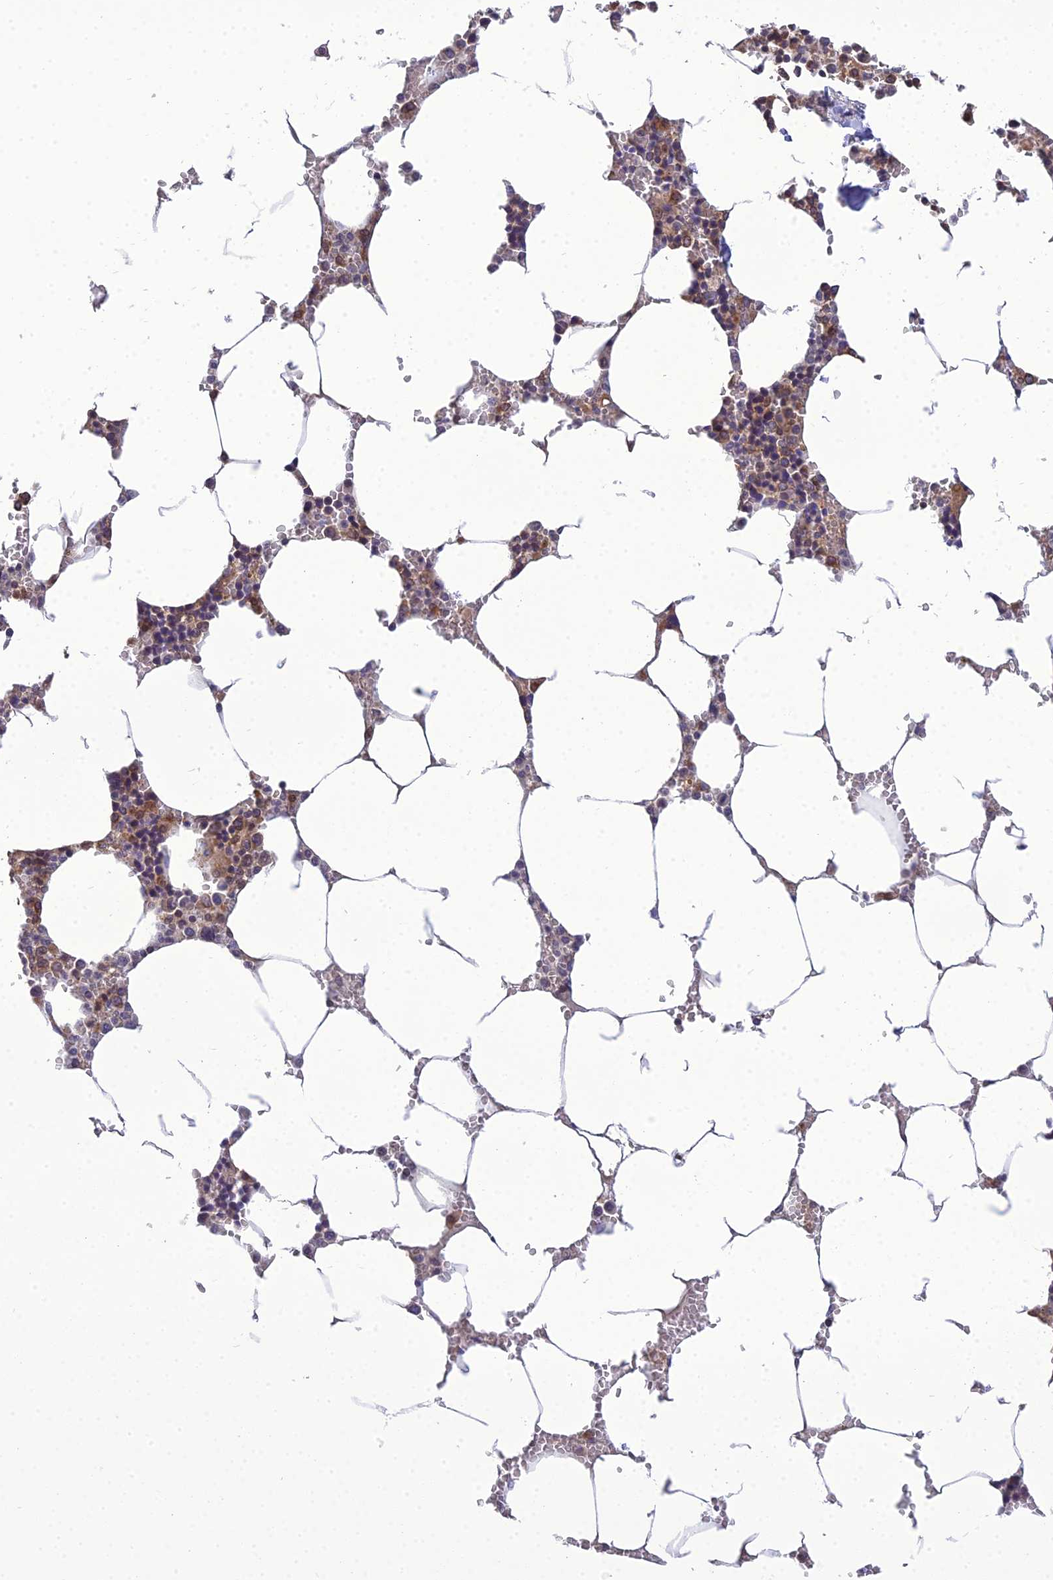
{"staining": {"intensity": "moderate", "quantity": "<25%", "location": "cytoplasmic/membranous"}, "tissue": "bone marrow", "cell_type": "Hematopoietic cells", "image_type": "normal", "snomed": [{"axis": "morphology", "description": "Normal tissue, NOS"}, {"axis": "topography", "description": "Bone marrow"}], "caption": "Immunohistochemistry (DAB) staining of unremarkable bone marrow shows moderate cytoplasmic/membranous protein expression in approximately <25% of hematopoietic cells.", "gene": "GOLPH3", "patient": {"sex": "male", "age": 70}}